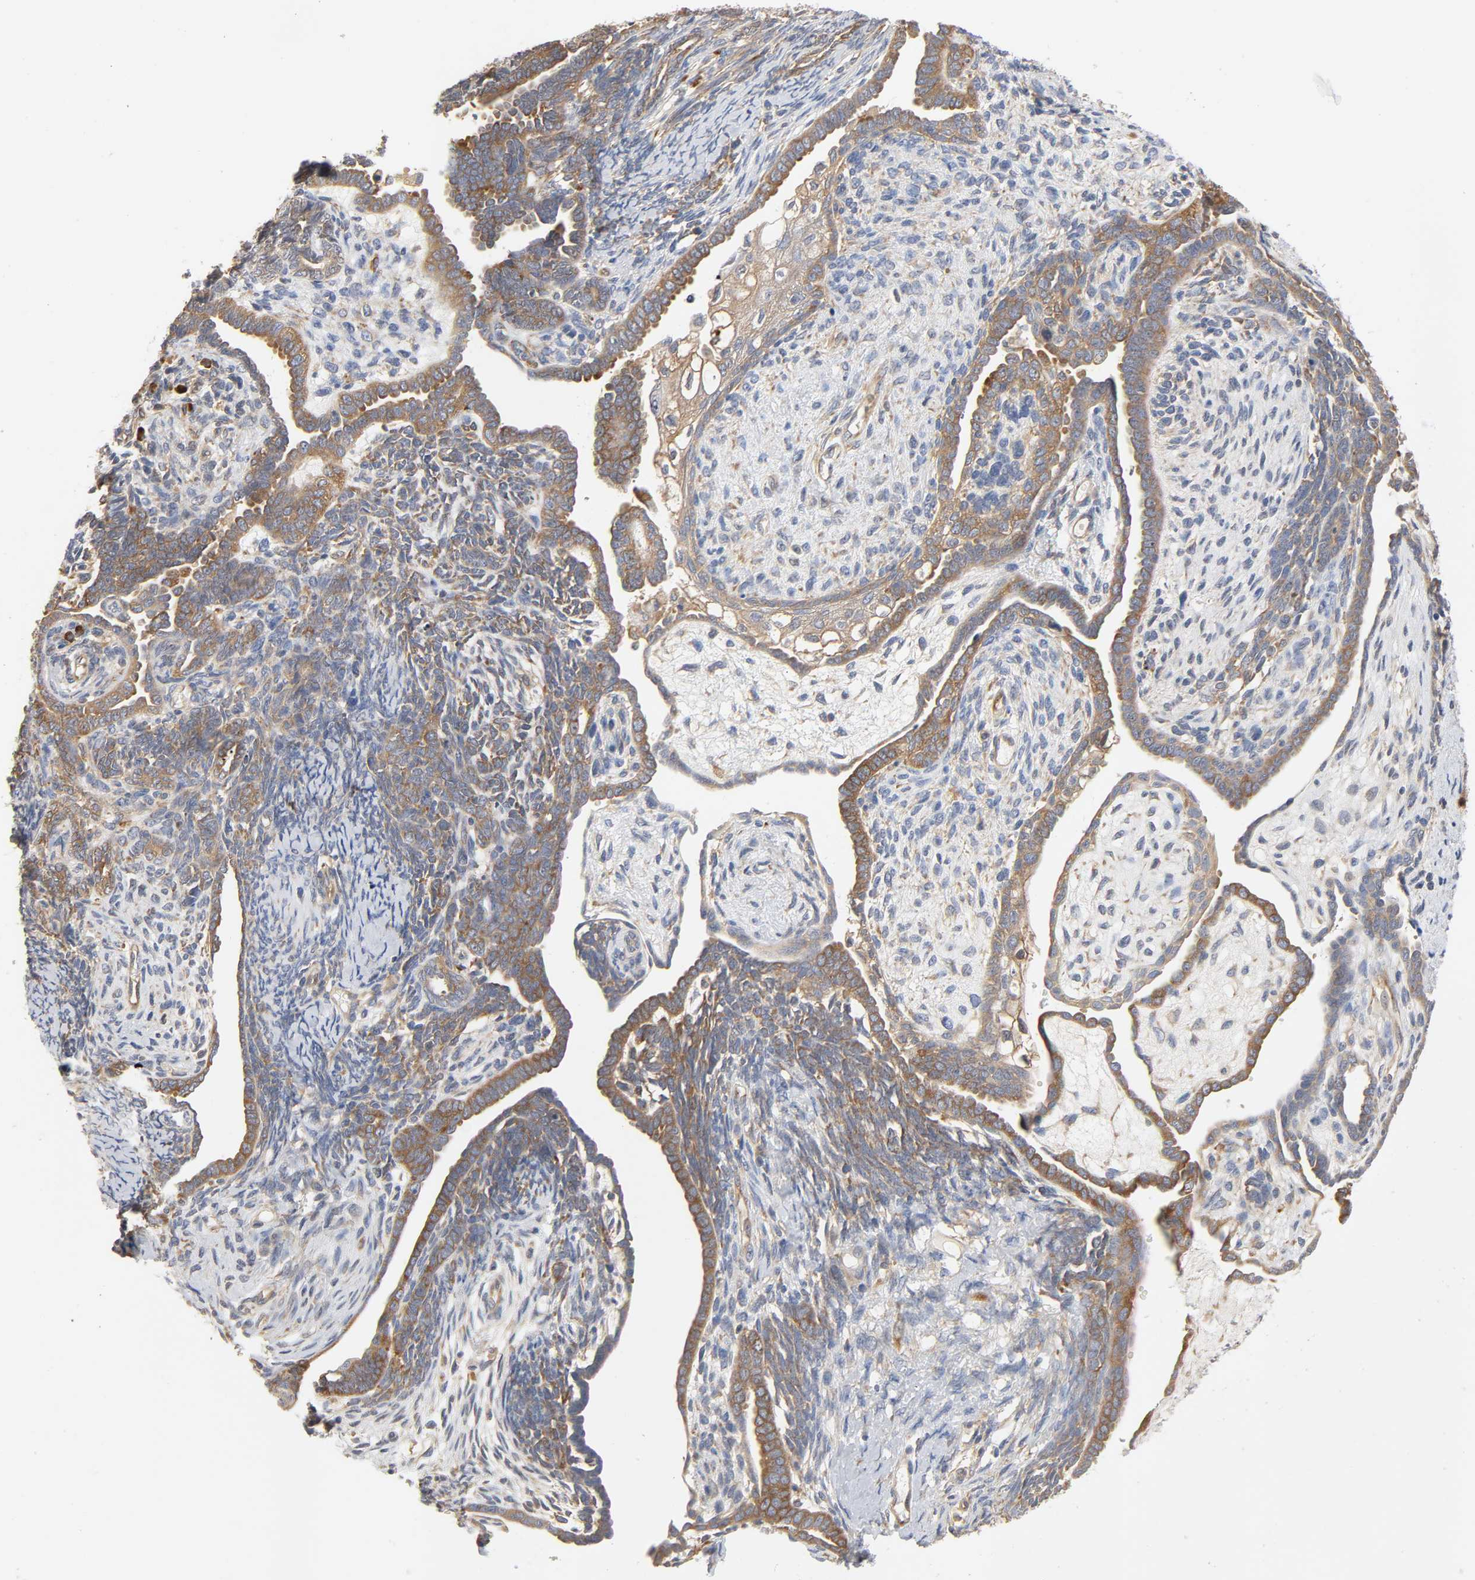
{"staining": {"intensity": "moderate", "quantity": ">75%", "location": "cytoplasmic/membranous"}, "tissue": "endometrial cancer", "cell_type": "Tumor cells", "image_type": "cancer", "snomed": [{"axis": "morphology", "description": "Neoplasm, malignant, NOS"}, {"axis": "topography", "description": "Endometrium"}], "caption": "This is a photomicrograph of immunohistochemistry (IHC) staining of endometrial cancer, which shows moderate positivity in the cytoplasmic/membranous of tumor cells.", "gene": "SCHIP1", "patient": {"sex": "female", "age": 74}}